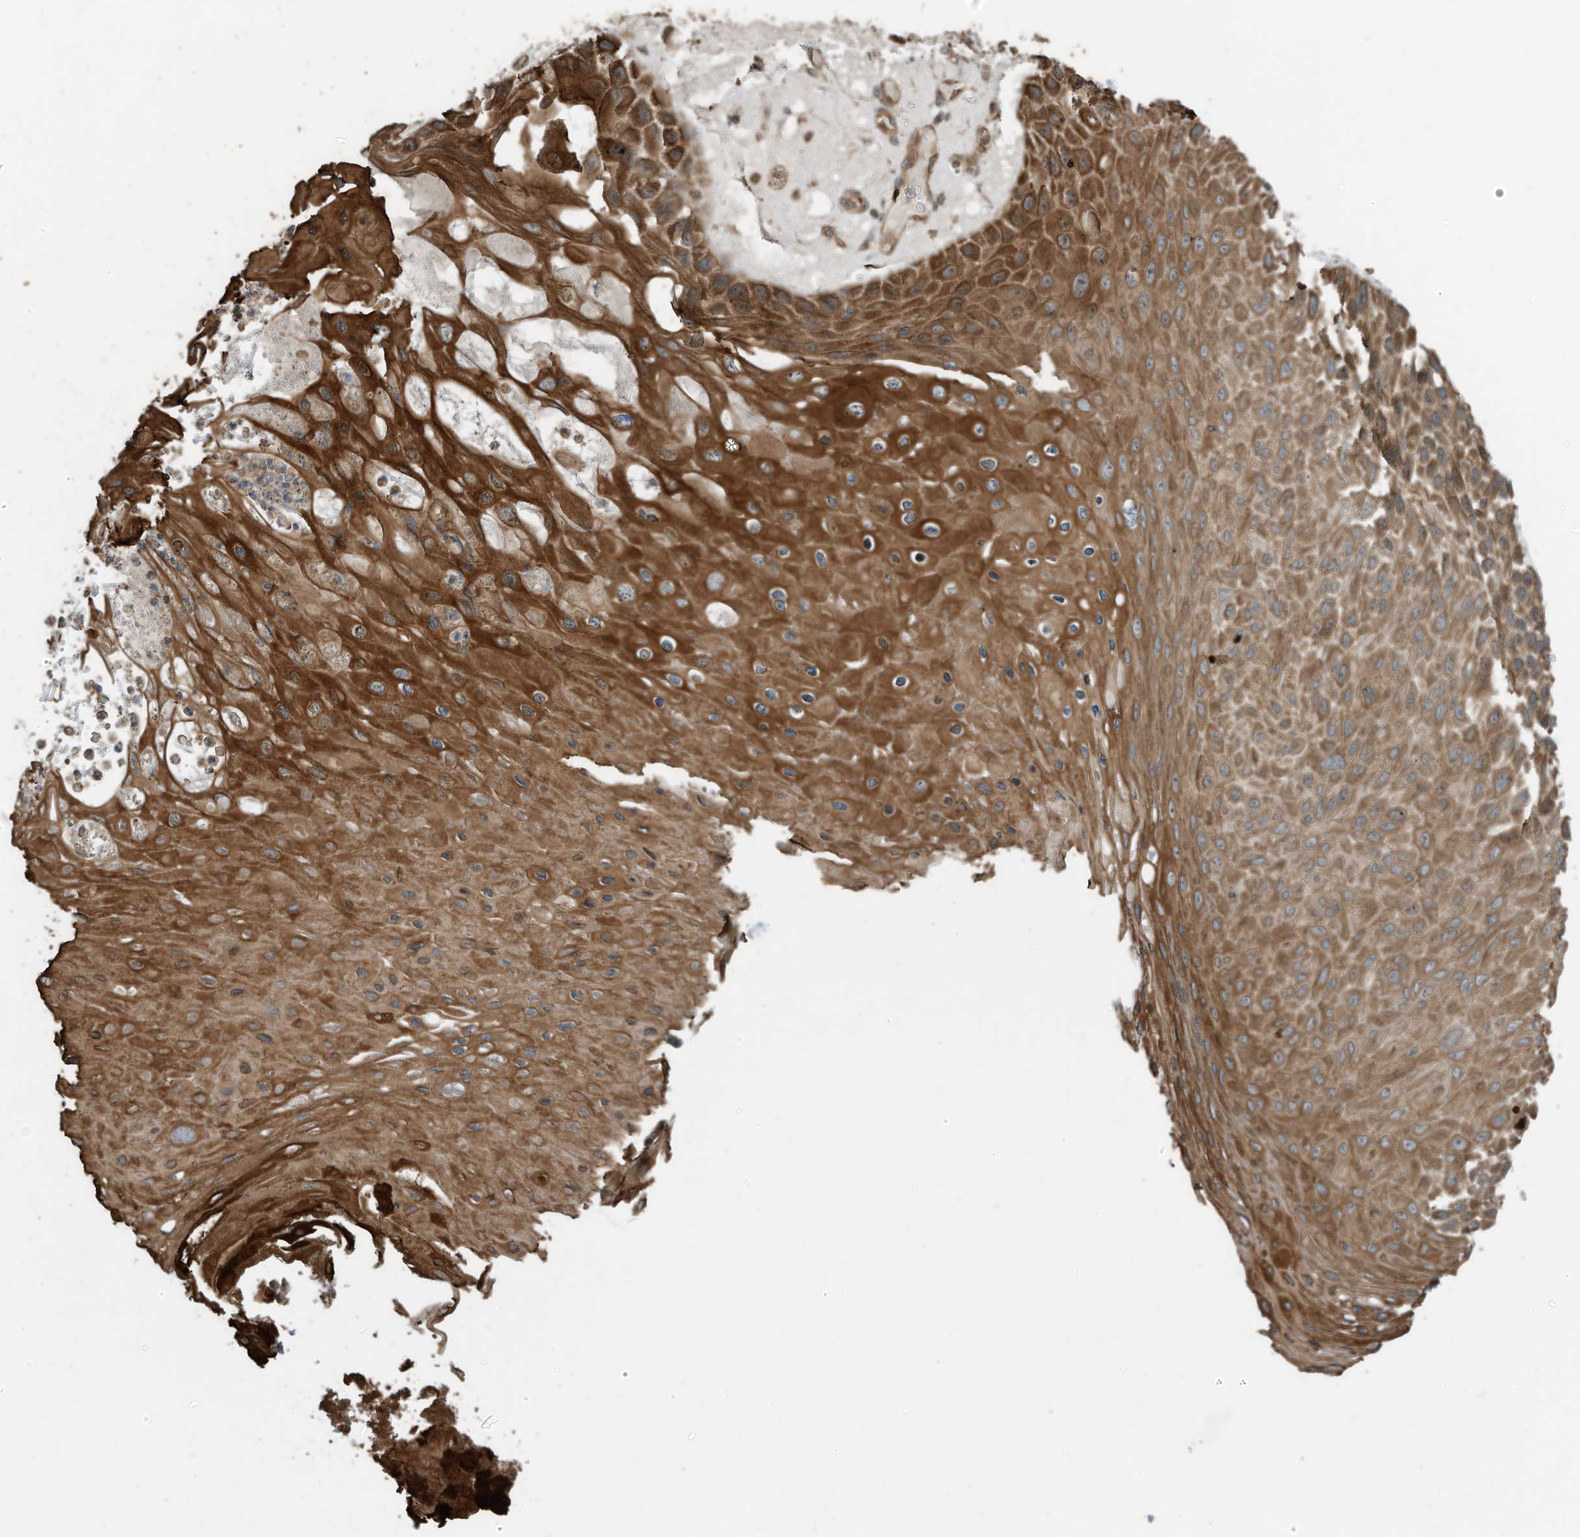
{"staining": {"intensity": "strong", "quantity": ">75%", "location": "cytoplasmic/membranous"}, "tissue": "skin cancer", "cell_type": "Tumor cells", "image_type": "cancer", "snomed": [{"axis": "morphology", "description": "Squamous cell carcinoma, NOS"}, {"axis": "topography", "description": "Skin"}], "caption": "The immunohistochemical stain highlights strong cytoplasmic/membranous positivity in tumor cells of skin squamous cell carcinoma tissue. (brown staining indicates protein expression, while blue staining denotes nuclei).", "gene": "ZNF653", "patient": {"sex": "female", "age": 88}}